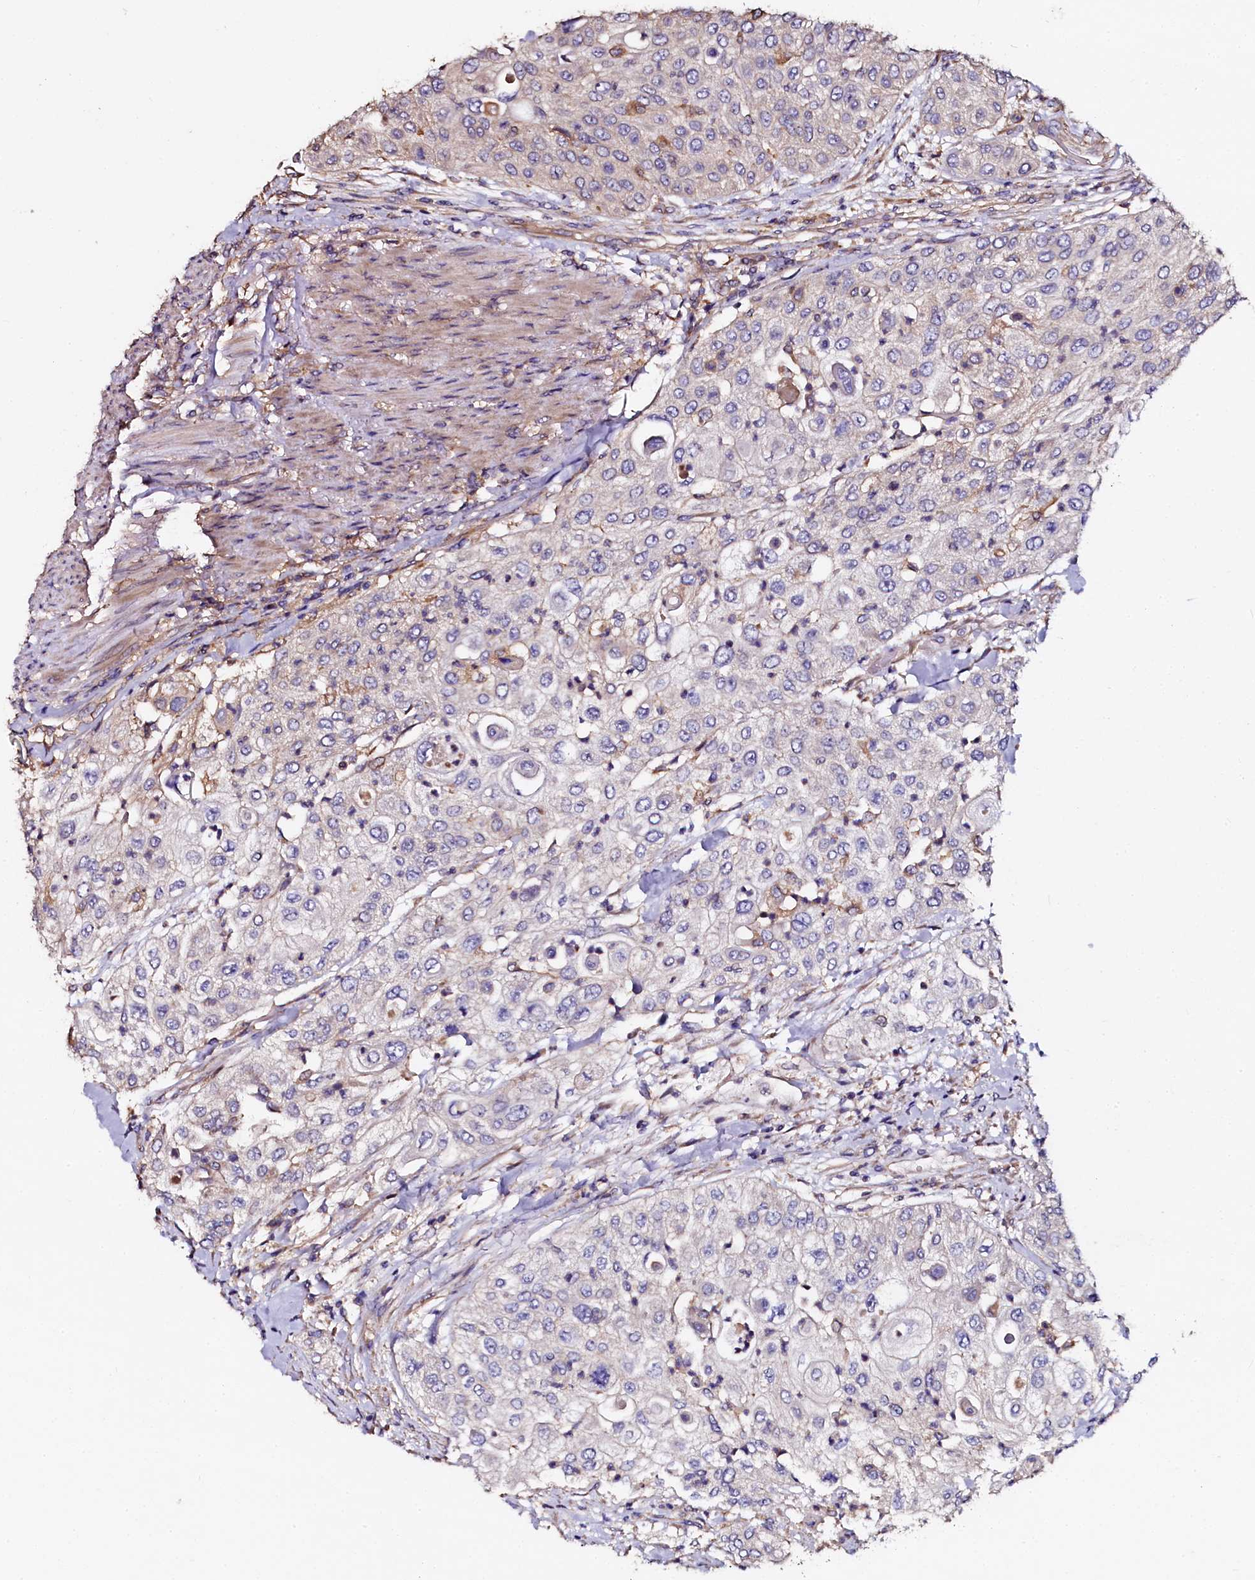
{"staining": {"intensity": "negative", "quantity": "none", "location": "none"}, "tissue": "urothelial cancer", "cell_type": "Tumor cells", "image_type": "cancer", "snomed": [{"axis": "morphology", "description": "Urothelial carcinoma, High grade"}, {"axis": "topography", "description": "Urinary bladder"}], "caption": "There is no significant positivity in tumor cells of high-grade urothelial carcinoma.", "gene": "APPL2", "patient": {"sex": "female", "age": 79}}